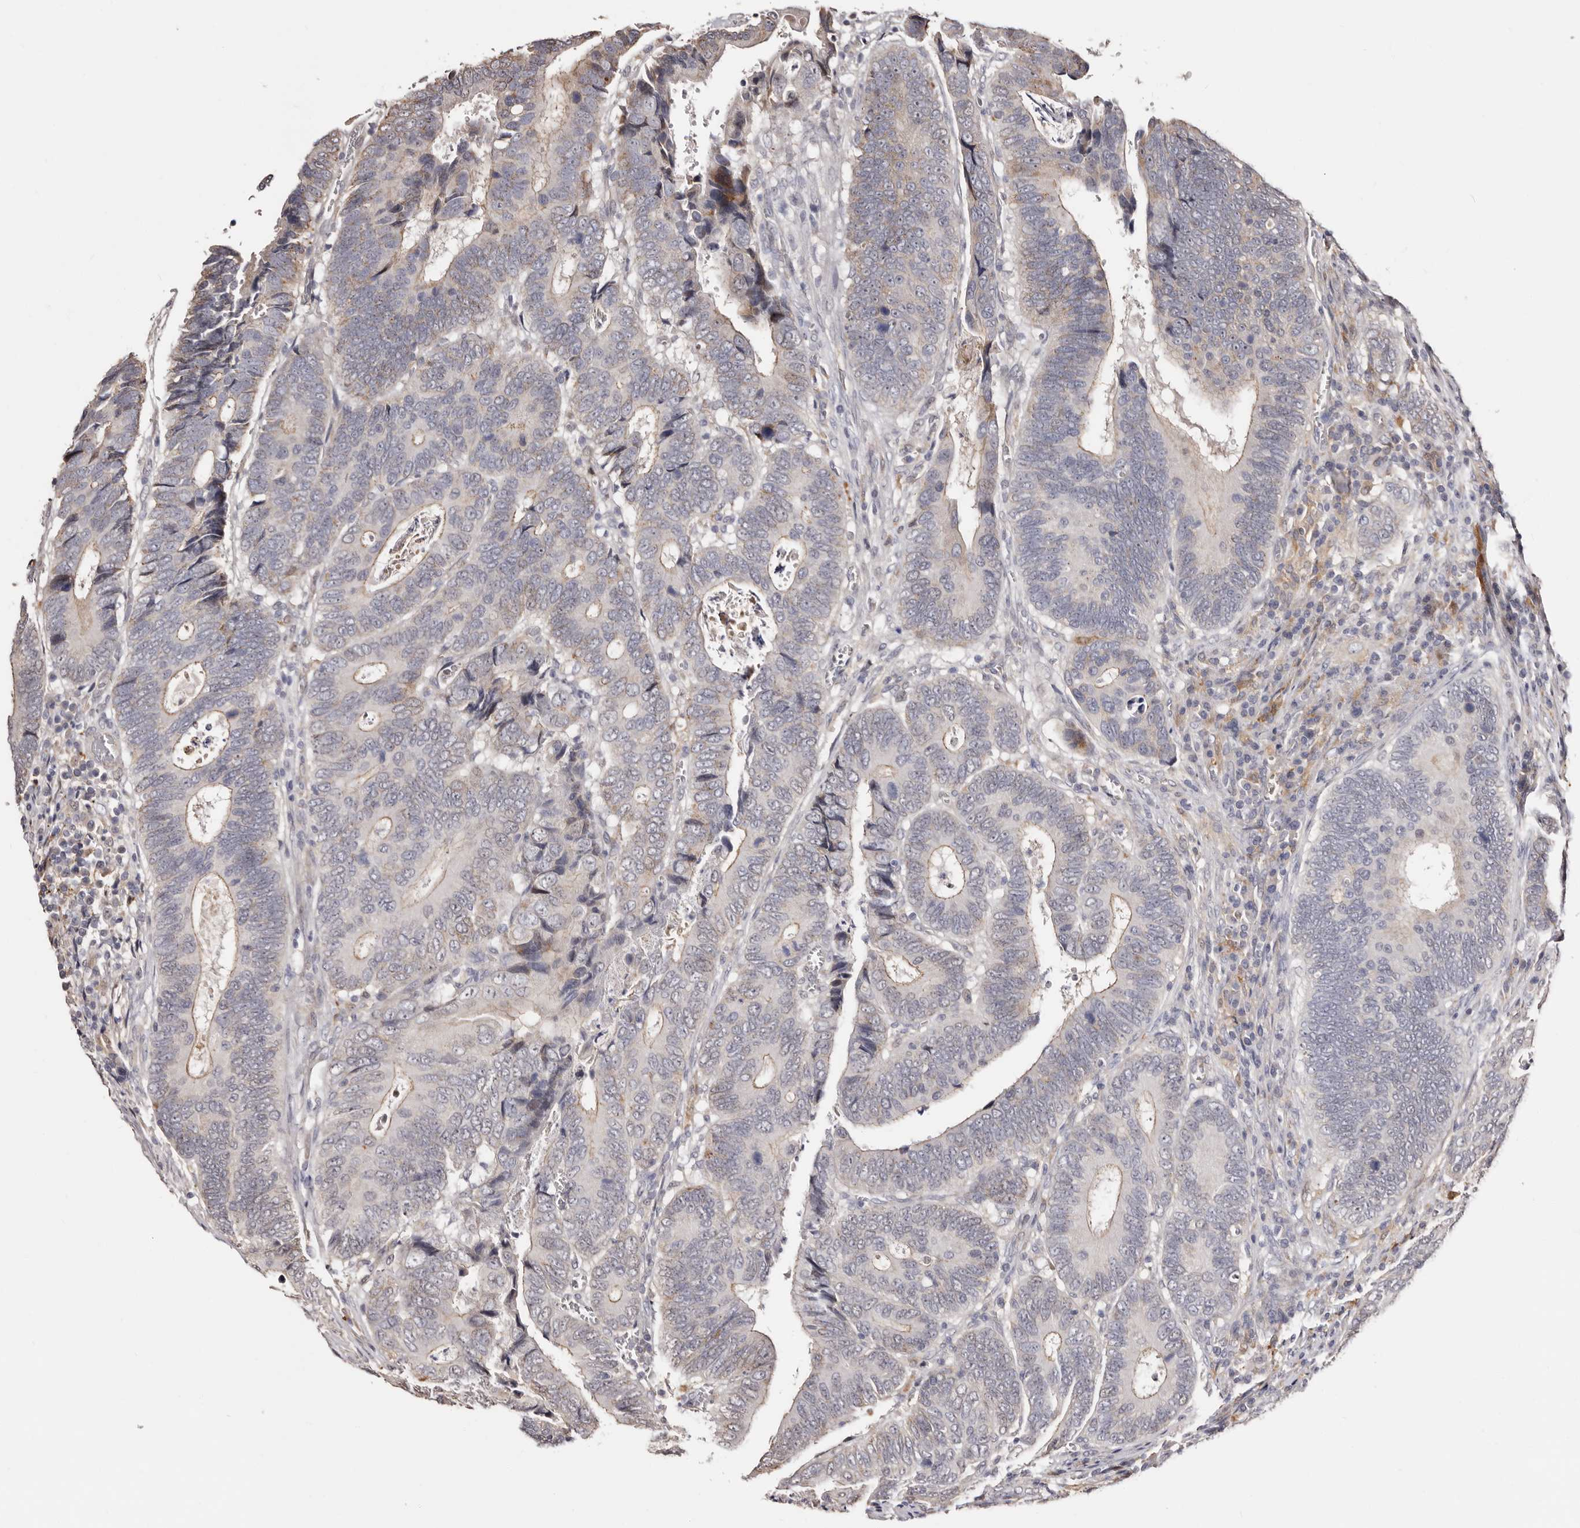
{"staining": {"intensity": "moderate", "quantity": "<25%", "location": "cytoplasmic/membranous"}, "tissue": "colorectal cancer", "cell_type": "Tumor cells", "image_type": "cancer", "snomed": [{"axis": "morphology", "description": "Adenocarcinoma, NOS"}, {"axis": "topography", "description": "Colon"}], "caption": "A brown stain labels moderate cytoplasmic/membranous positivity of a protein in human colorectal adenocarcinoma tumor cells.", "gene": "PTAFR", "patient": {"sex": "male", "age": 72}}